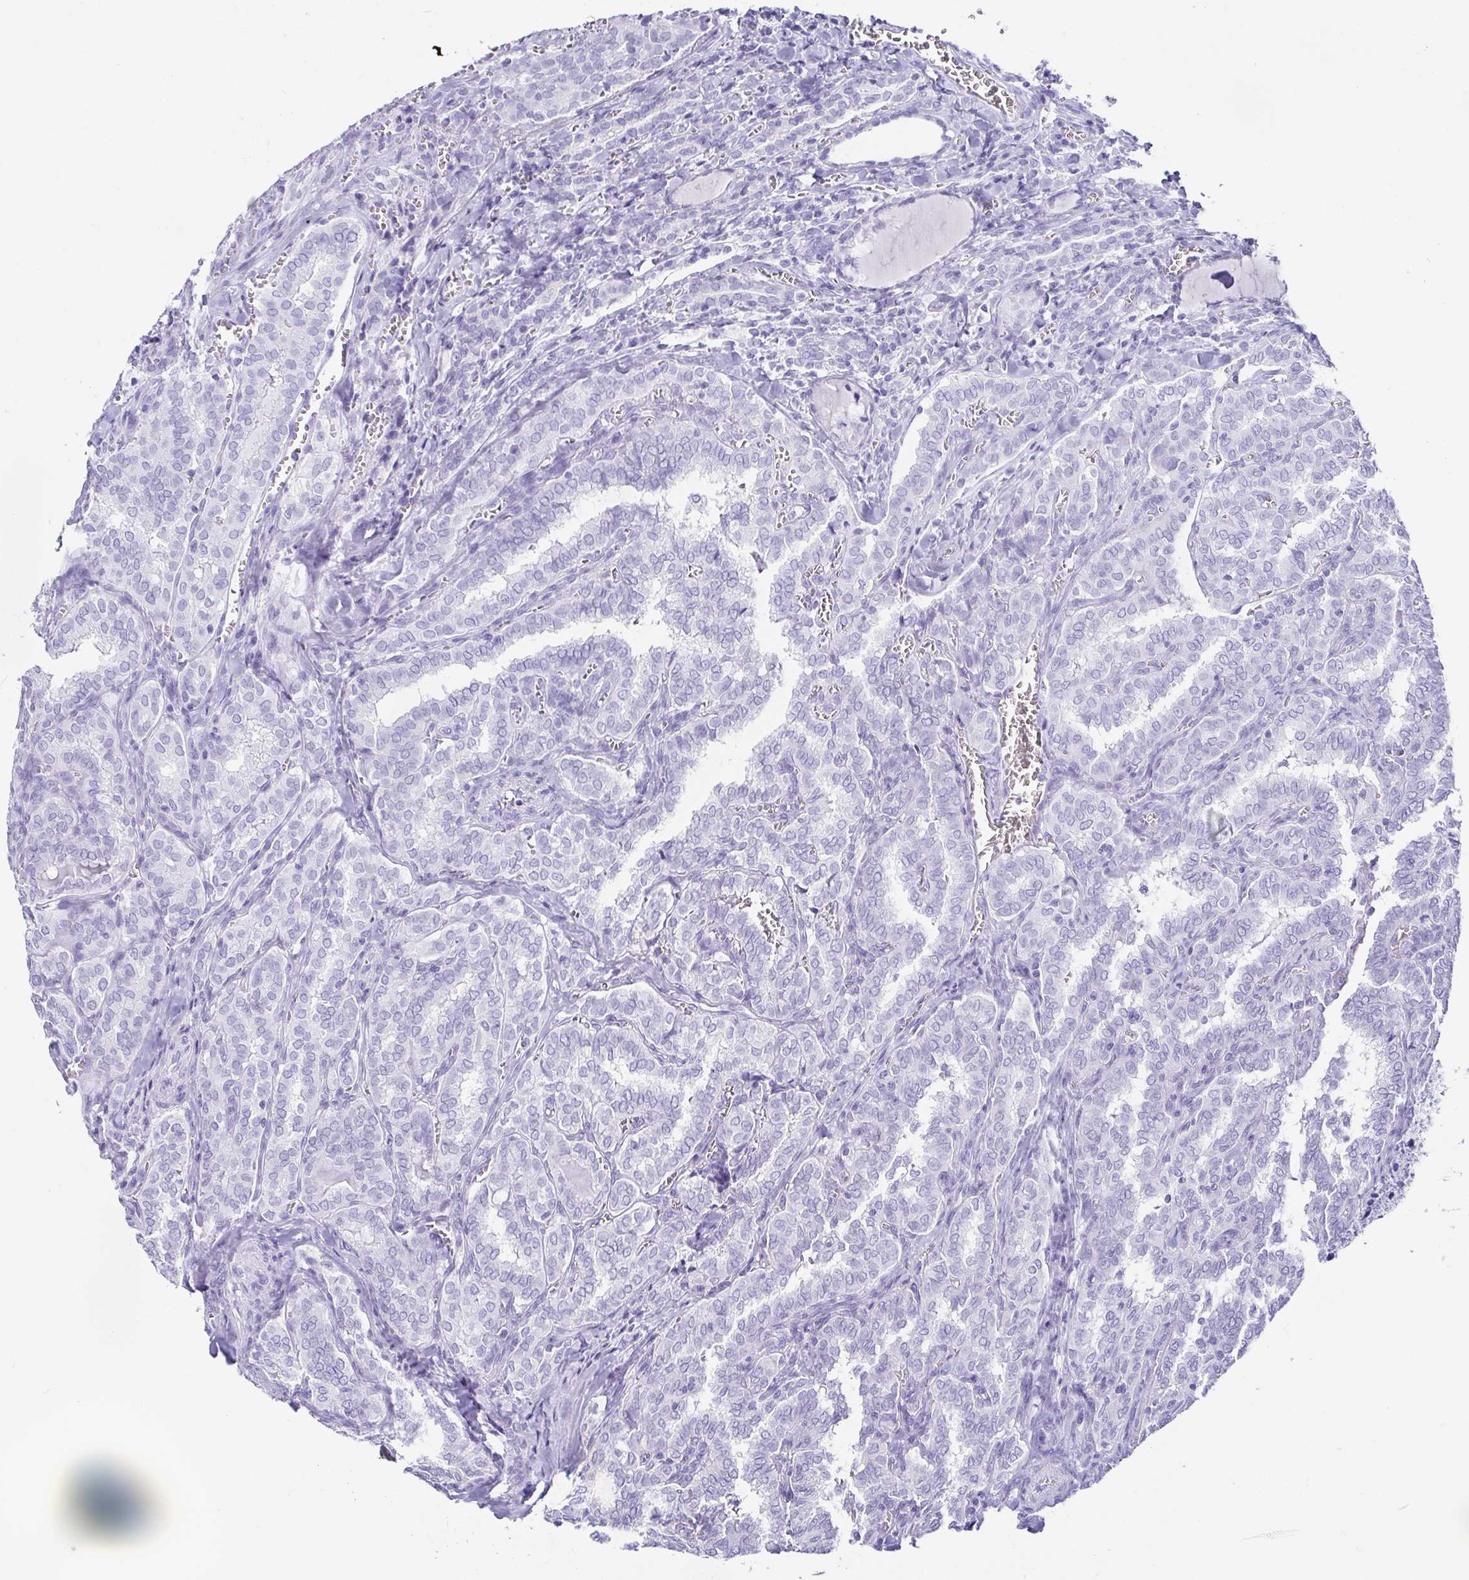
{"staining": {"intensity": "negative", "quantity": "none", "location": "none"}, "tissue": "thyroid cancer", "cell_type": "Tumor cells", "image_type": "cancer", "snomed": [{"axis": "morphology", "description": "Papillary adenocarcinoma, NOS"}, {"axis": "topography", "description": "Thyroid gland"}], "caption": "IHC micrograph of neoplastic tissue: human thyroid cancer (papillary adenocarcinoma) stained with DAB (3,3'-diaminobenzidine) reveals no significant protein staining in tumor cells. (Brightfield microscopy of DAB (3,3'-diaminobenzidine) immunohistochemistry at high magnification).", "gene": "CD164L2", "patient": {"sex": "female", "age": 30}}